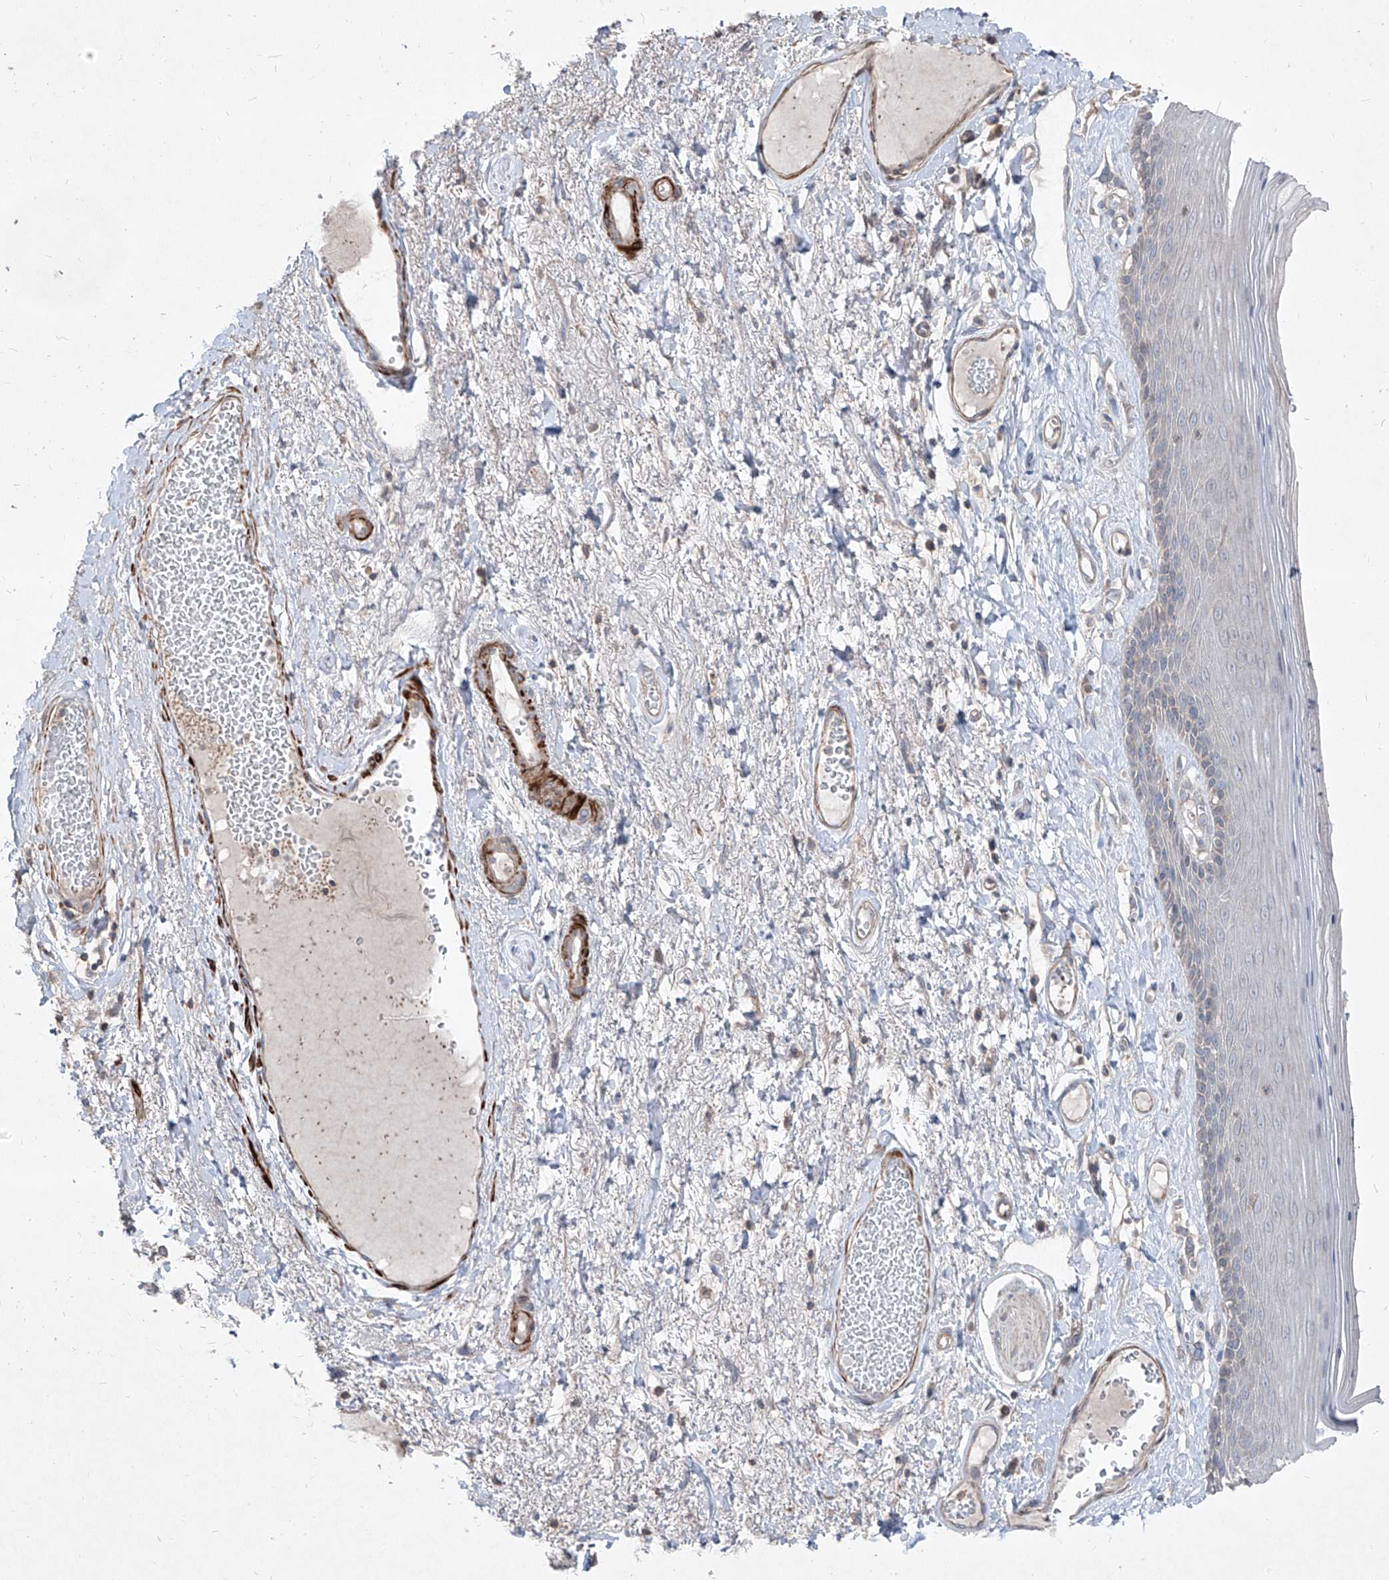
{"staining": {"intensity": "moderate", "quantity": "<25%", "location": "cytoplasmic/membranous"}, "tissue": "skin", "cell_type": "Epidermal cells", "image_type": "normal", "snomed": [{"axis": "morphology", "description": "Normal tissue, NOS"}, {"axis": "topography", "description": "Anal"}], "caption": "A brown stain labels moderate cytoplasmic/membranous staining of a protein in epidermal cells of benign human skin.", "gene": "UFD1", "patient": {"sex": "male", "age": 69}}